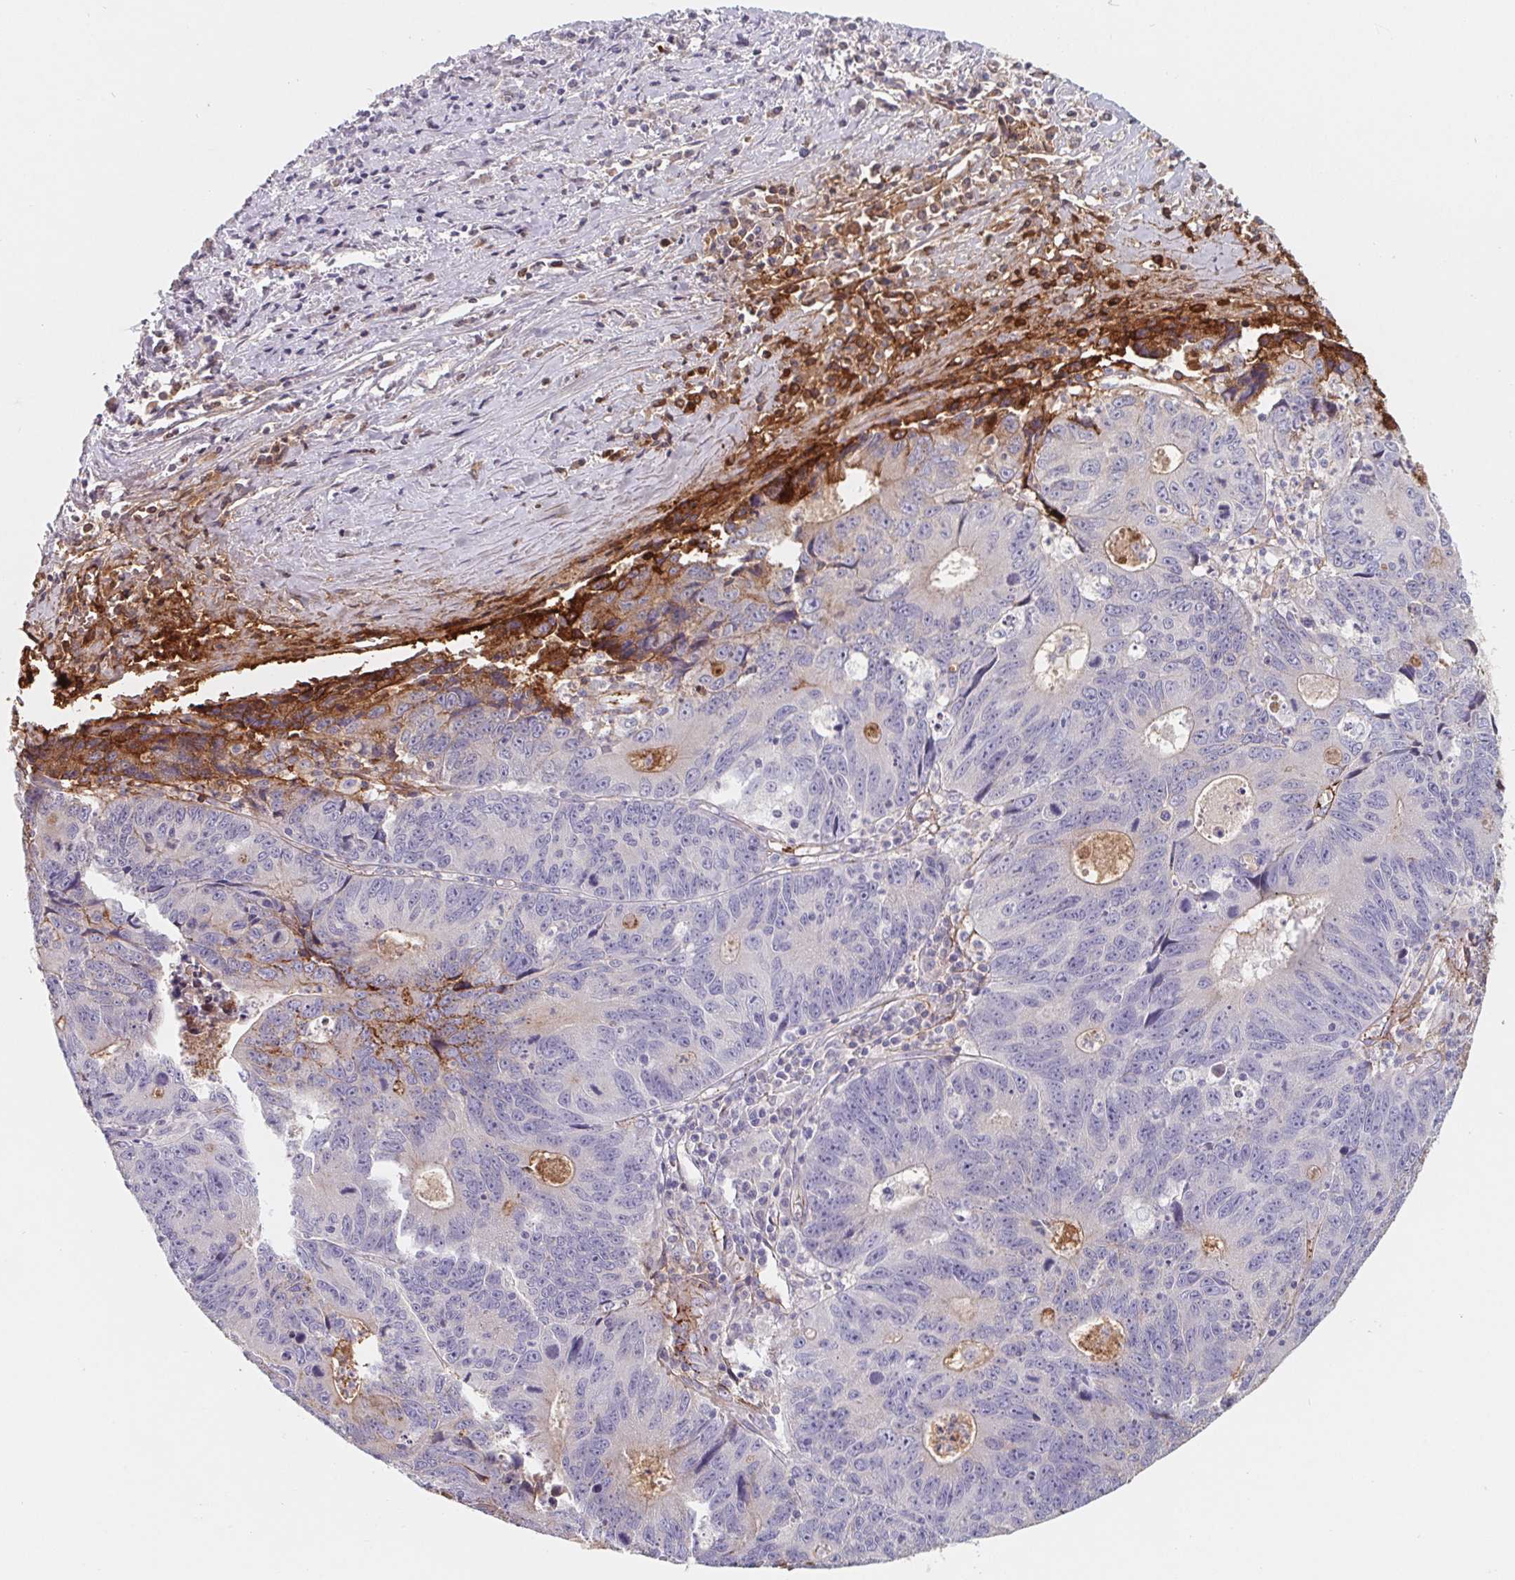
{"staining": {"intensity": "negative", "quantity": "none", "location": "none"}, "tissue": "liver cancer", "cell_type": "Tumor cells", "image_type": "cancer", "snomed": [{"axis": "morphology", "description": "Cholangiocarcinoma"}, {"axis": "topography", "description": "Liver"}], "caption": "Immunohistochemical staining of liver cancer demonstrates no significant expression in tumor cells. (Brightfield microscopy of DAB IHC at high magnification).", "gene": "LPA", "patient": {"sex": "male", "age": 65}}